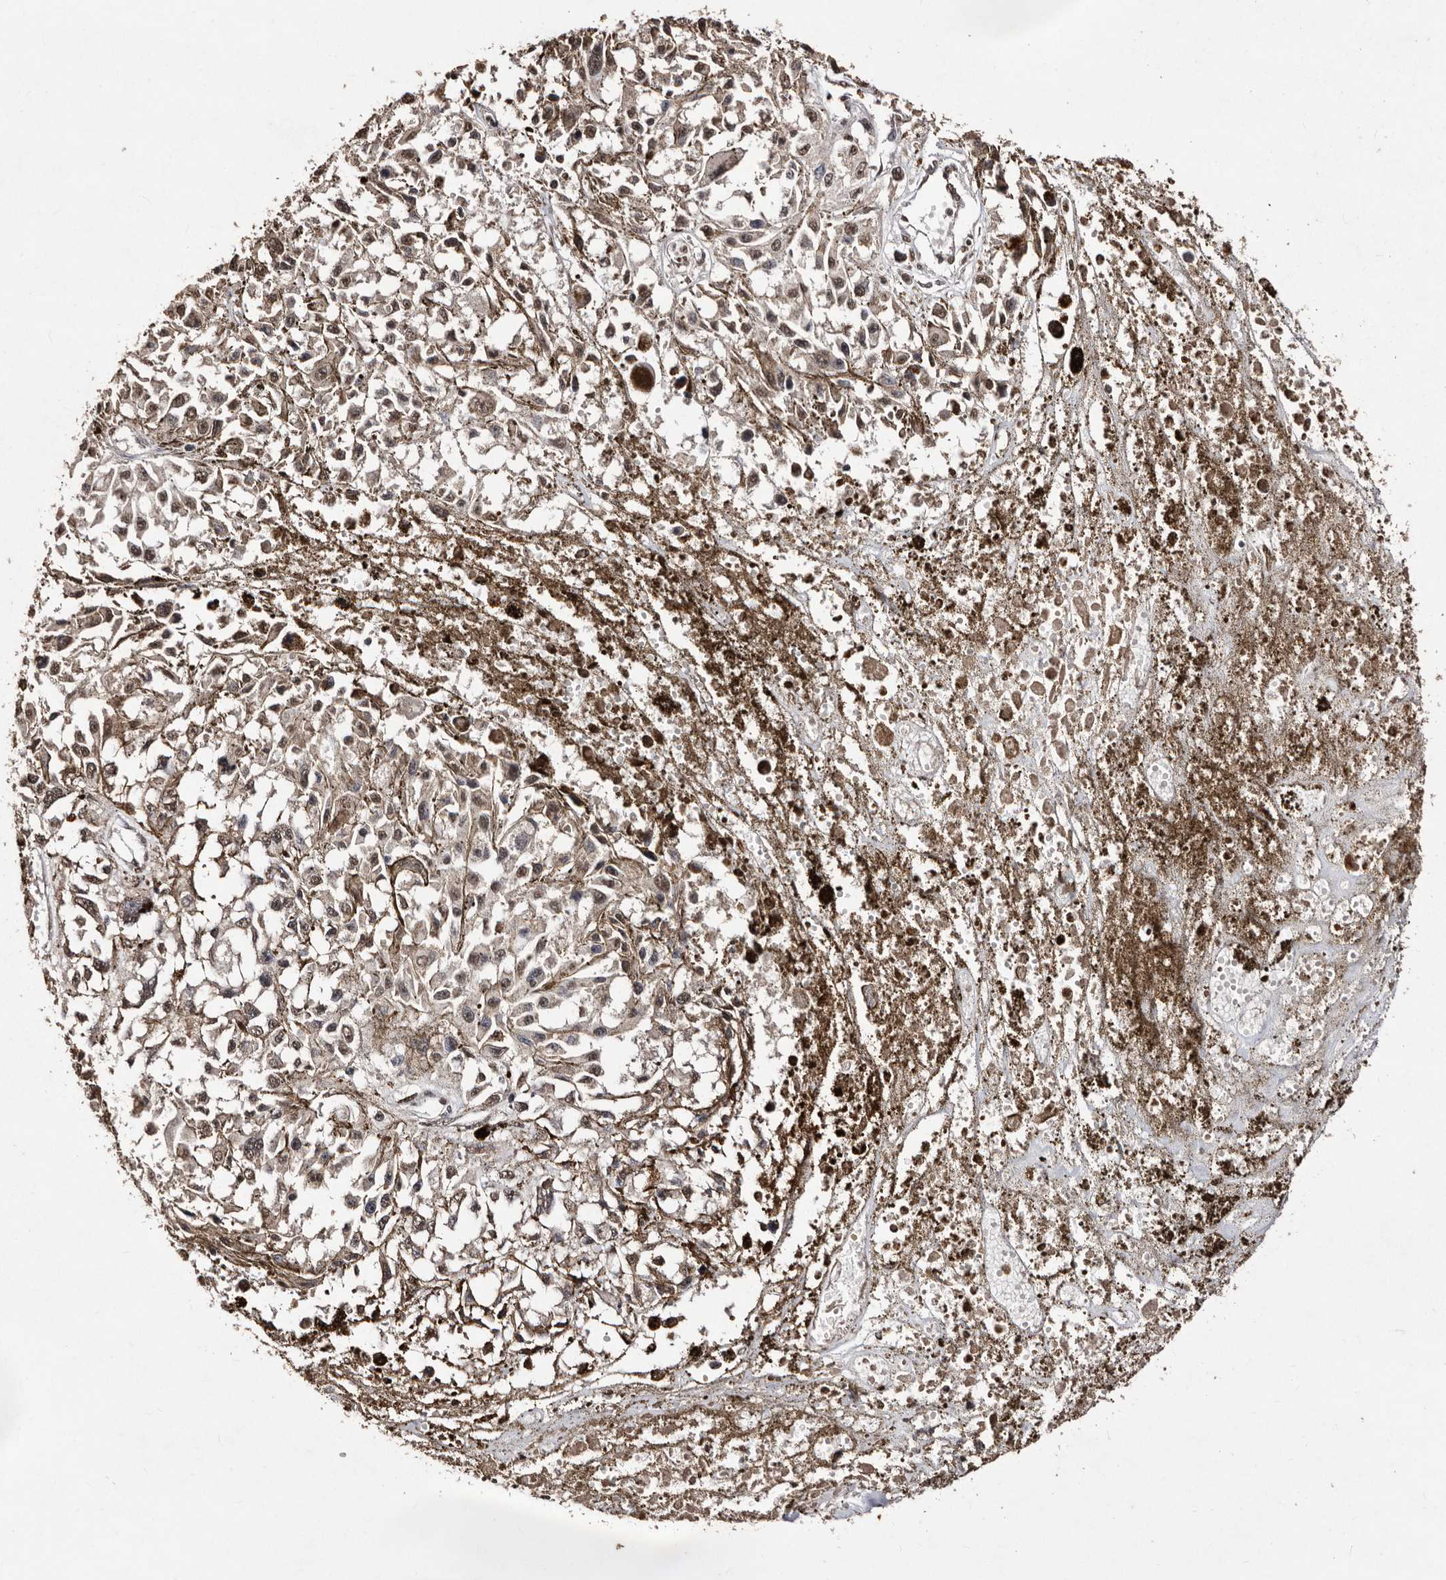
{"staining": {"intensity": "moderate", "quantity": ">75%", "location": "nuclear"}, "tissue": "melanoma", "cell_type": "Tumor cells", "image_type": "cancer", "snomed": [{"axis": "morphology", "description": "Malignant melanoma, Metastatic site"}, {"axis": "topography", "description": "Lymph node"}], "caption": "Moderate nuclear protein expression is present in about >75% of tumor cells in malignant melanoma (metastatic site).", "gene": "ERBB4", "patient": {"sex": "male", "age": 59}}